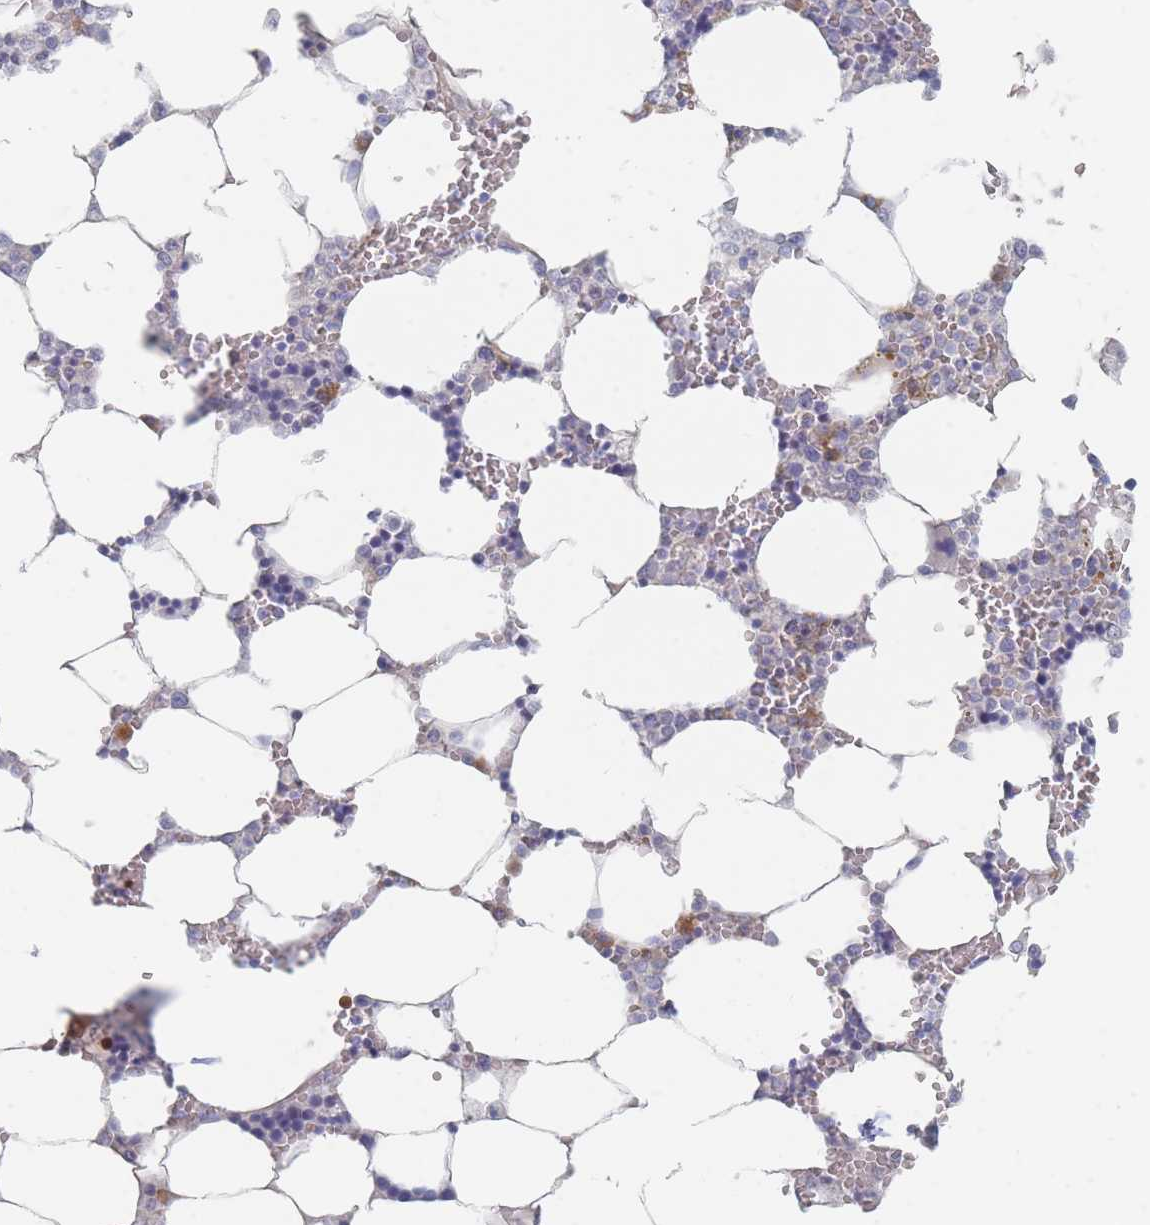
{"staining": {"intensity": "weak", "quantity": "<25%", "location": "cytoplasmic/membranous"}, "tissue": "bone marrow", "cell_type": "Hematopoietic cells", "image_type": "normal", "snomed": [{"axis": "morphology", "description": "Normal tissue, NOS"}, {"axis": "topography", "description": "Bone marrow"}], "caption": "Immunohistochemical staining of unremarkable human bone marrow demonstrates no significant expression in hematopoietic cells.", "gene": "SPATS1", "patient": {"sex": "male", "age": 64}}